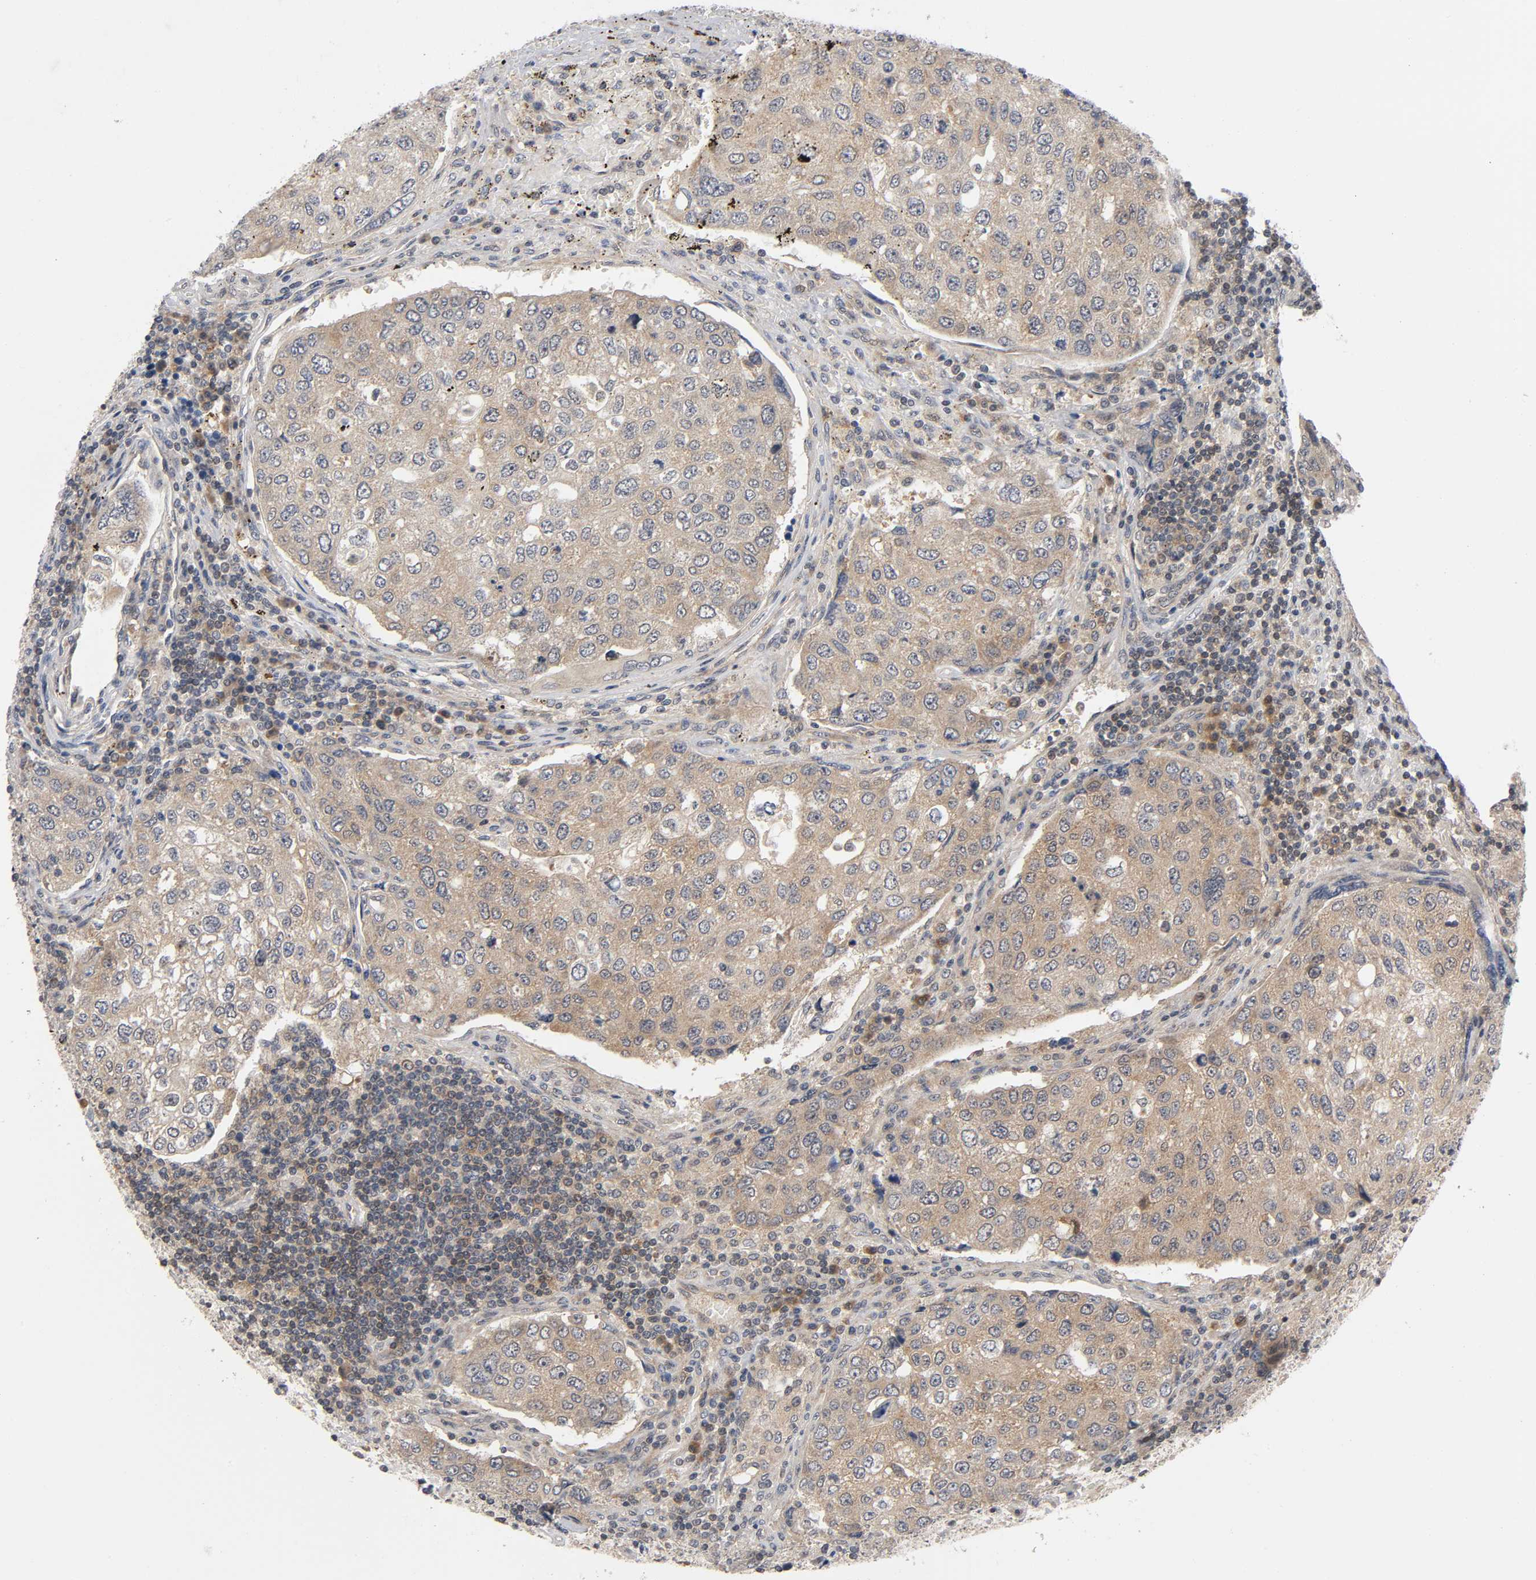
{"staining": {"intensity": "moderate", "quantity": ">75%", "location": "cytoplasmic/membranous"}, "tissue": "urothelial cancer", "cell_type": "Tumor cells", "image_type": "cancer", "snomed": [{"axis": "morphology", "description": "Urothelial carcinoma, High grade"}, {"axis": "topography", "description": "Lymph node"}, {"axis": "topography", "description": "Urinary bladder"}], "caption": "DAB (3,3'-diaminobenzidine) immunohistochemical staining of urothelial carcinoma (high-grade) displays moderate cytoplasmic/membranous protein staining in approximately >75% of tumor cells.", "gene": "MAPK8", "patient": {"sex": "male", "age": 51}}